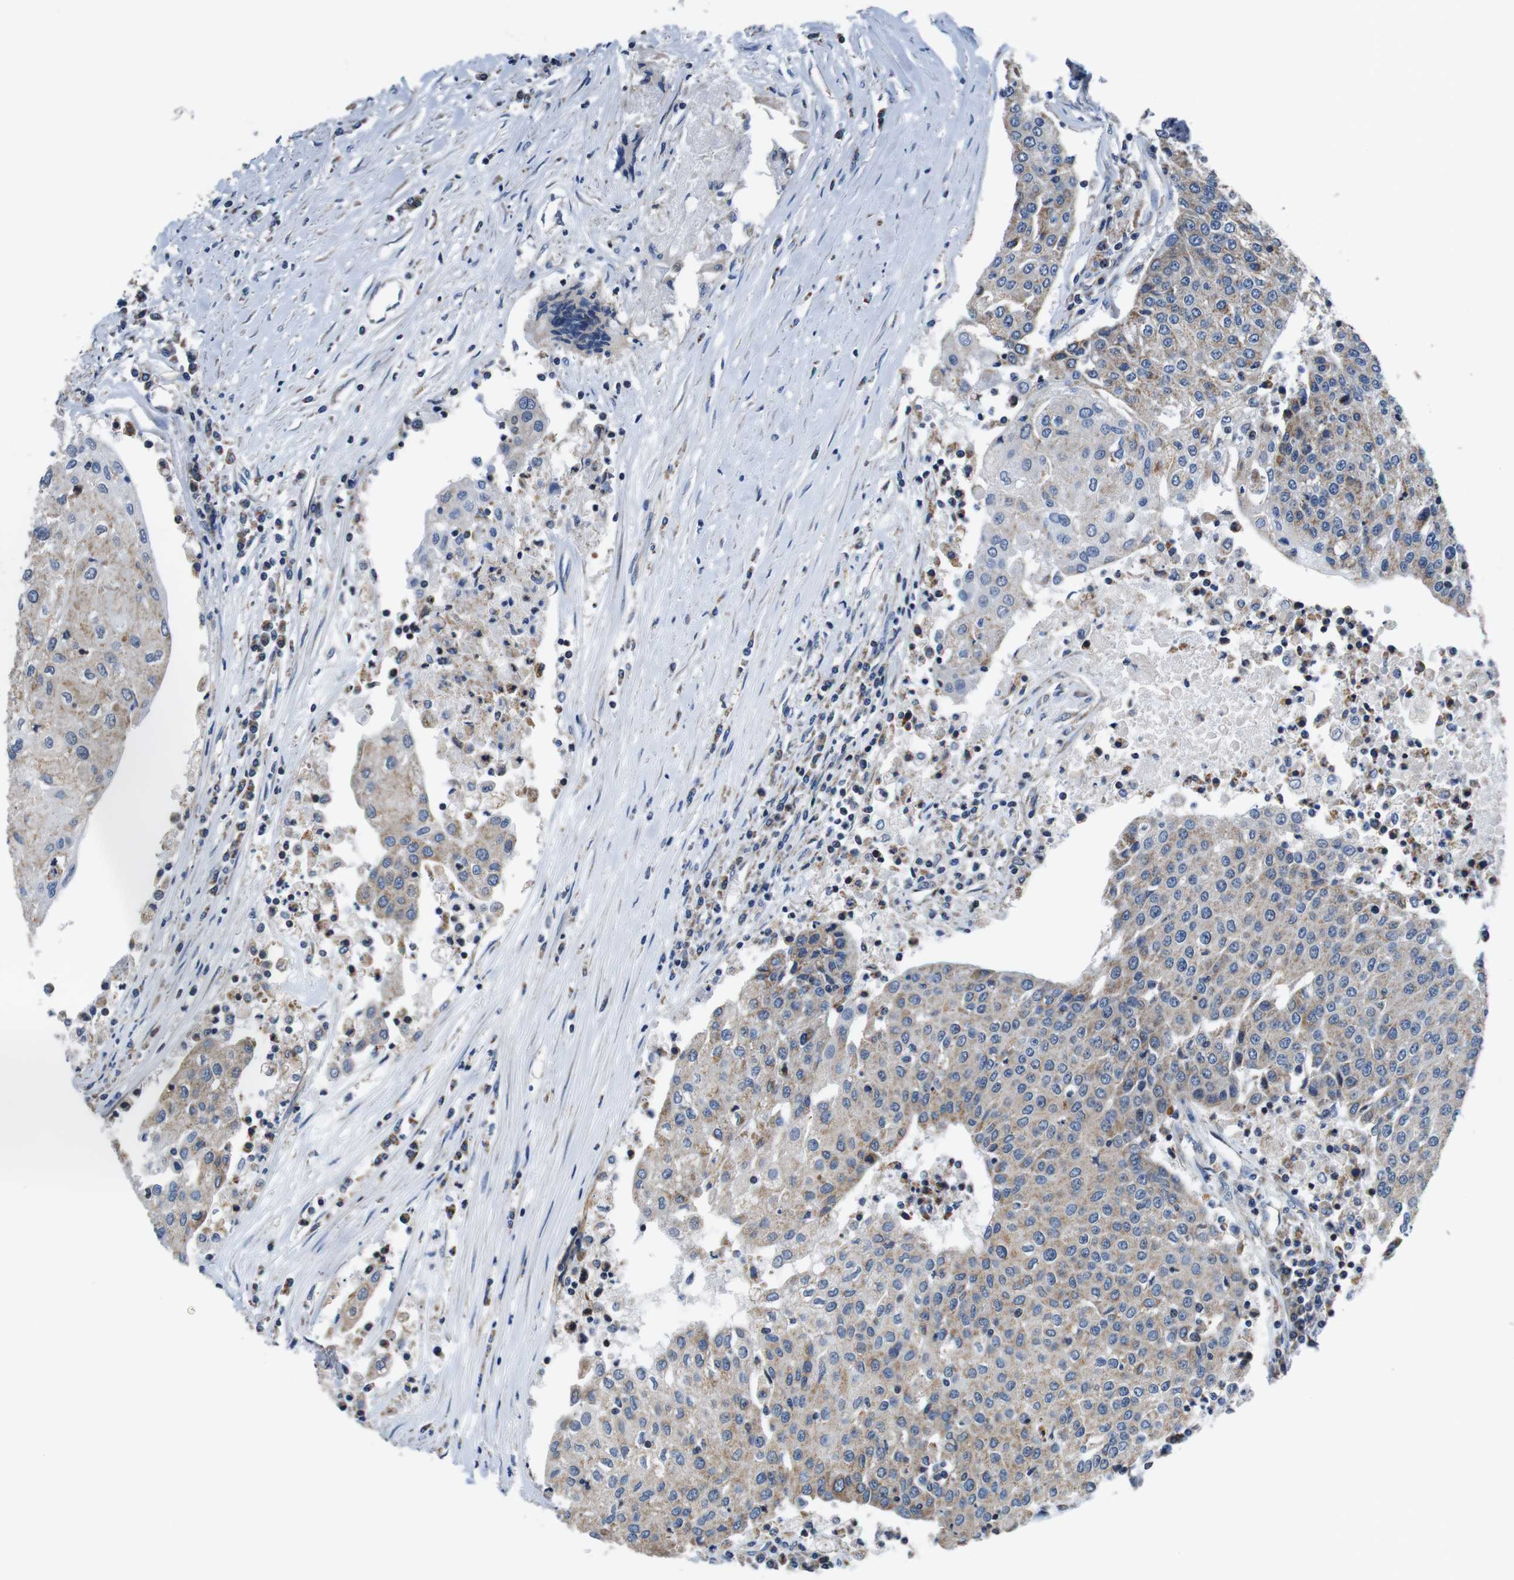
{"staining": {"intensity": "weak", "quantity": ">75%", "location": "cytoplasmic/membranous"}, "tissue": "urothelial cancer", "cell_type": "Tumor cells", "image_type": "cancer", "snomed": [{"axis": "morphology", "description": "Urothelial carcinoma, High grade"}, {"axis": "topography", "description": "Urinary bladder"}], "caption": "Immunohistochemical staining of high-grade urothelial carcinoma displays low levels of weak cytoplasmic/membranous expression in approximately >75% of tumor cells.", "gene": "LRP4", "patient": {"sex": "female", "age": 85}}